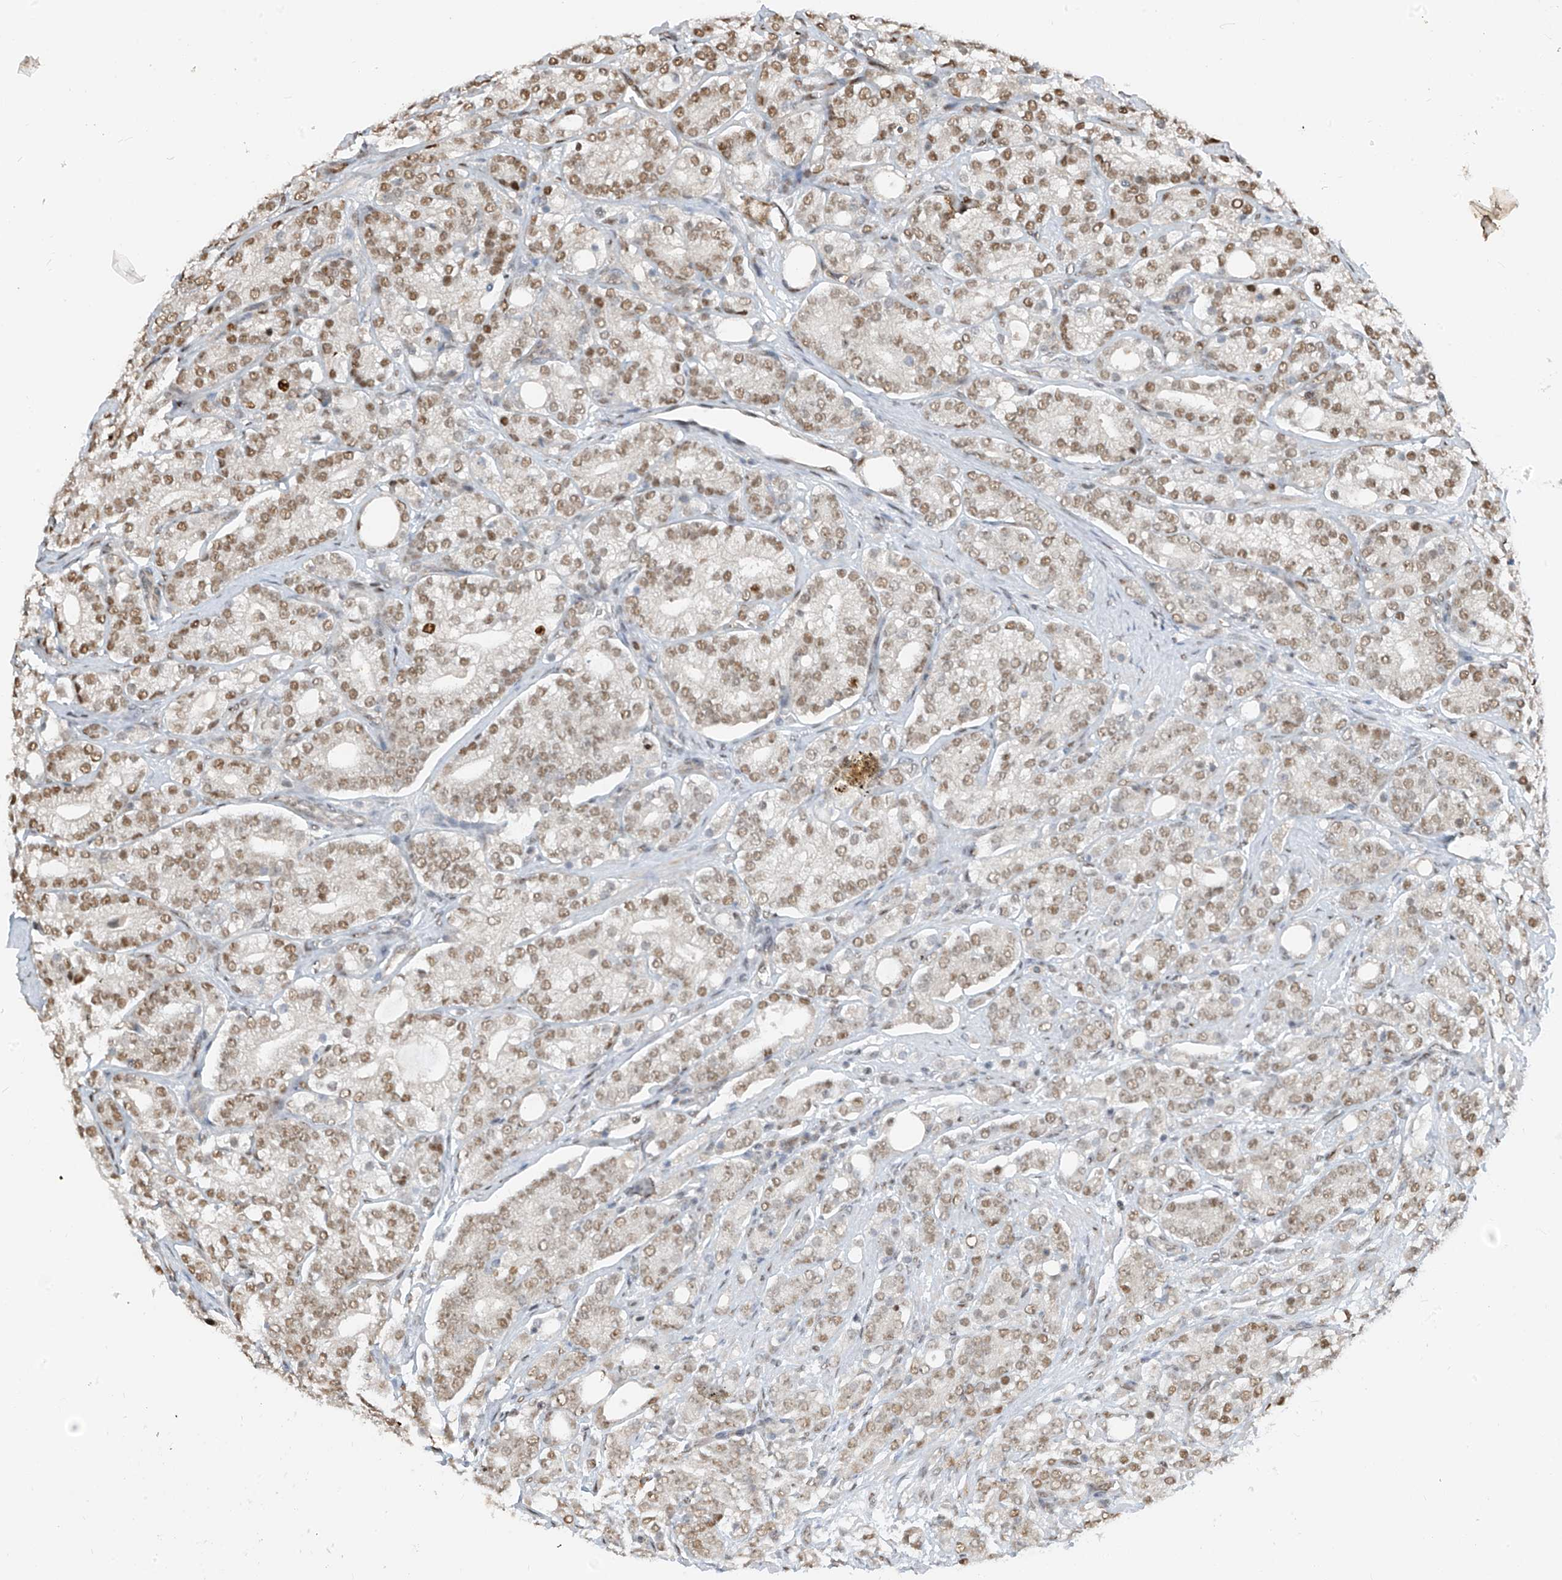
{"staining": {"intensity": "moderate", "quantity": ">75%", "location": "nuclear"}, "tissue": "prostate cancer", "cell_type": "Tumor cells", "image_type": "cancer", "snomed": [{"axis": "morphology", "description": "Adenocarcinoma, High grade"}, {"axis": "topography", "description": "Prostate"}], "caption": "High-magnification brightfield microscopy of prostate cancer stained with DAB (3,3'-diaminobenzidine) (brown) and counterstained with hematoxylin (blue). tumor cells exhibit moderate nuclear positivity is identified in approximately>75% of cells.", "gene": "RBP7", "patient": {"sex": "male", "age": 57}}